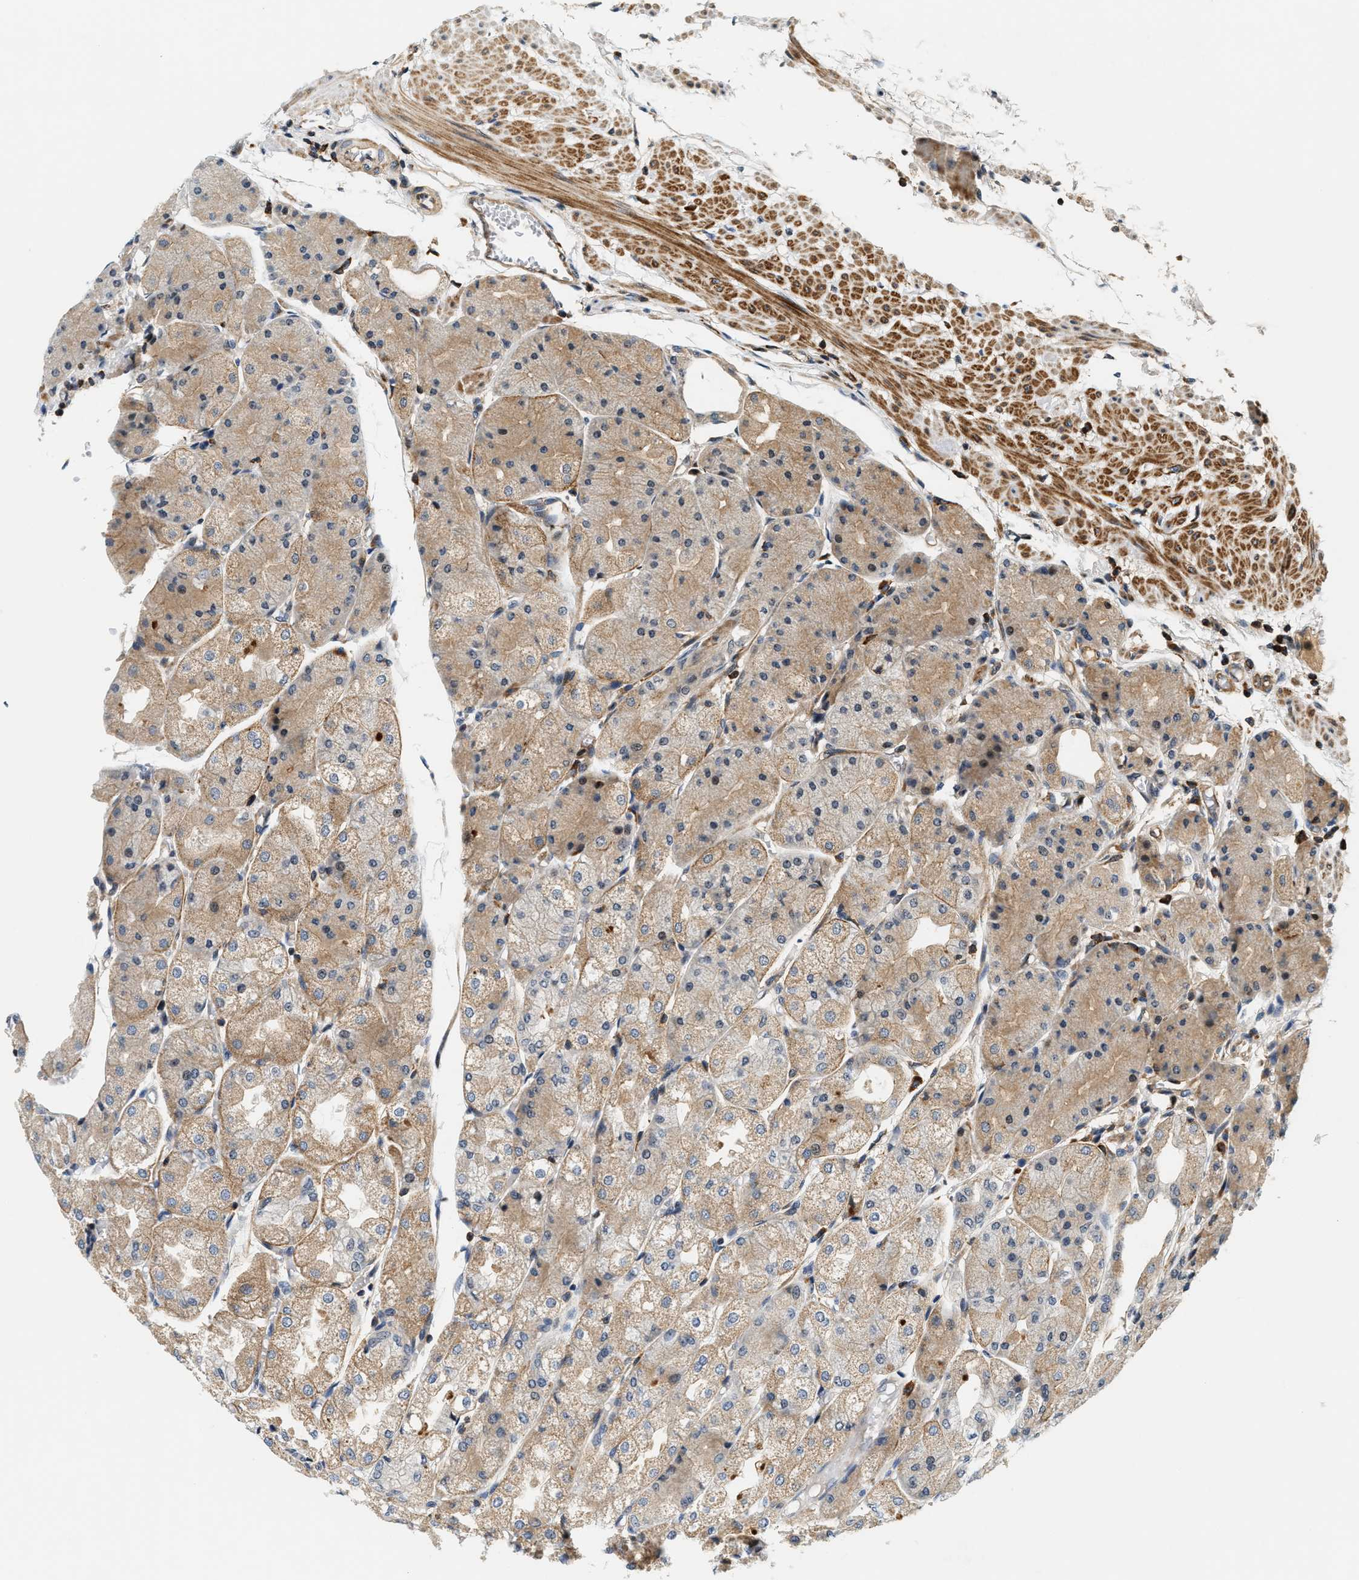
{"staining": {"intensity": "moderate", "quantity": ">75%", "location": "cytoplasmic/membranous"}, "tissue": "stomach", "cell_type": "Glandular cells", "image_type": "normal", "snomed": [{"axis": "morphology", "description": "Normal tissue, NOS"}, {"axis": "topography", "description": "Stomach, upper"}], "caption": "Immunohistochemistry image of unremarkable stomach: human stomach stained using IHC shows medium levels of moderate protein expression localized specifically in the cytoplasmic/membranous of glandular cells, appearing as a cytoplasmic/membranous brown color.", "gene": "SAMD9", "patient": {"sex": "male", "age": 72}}